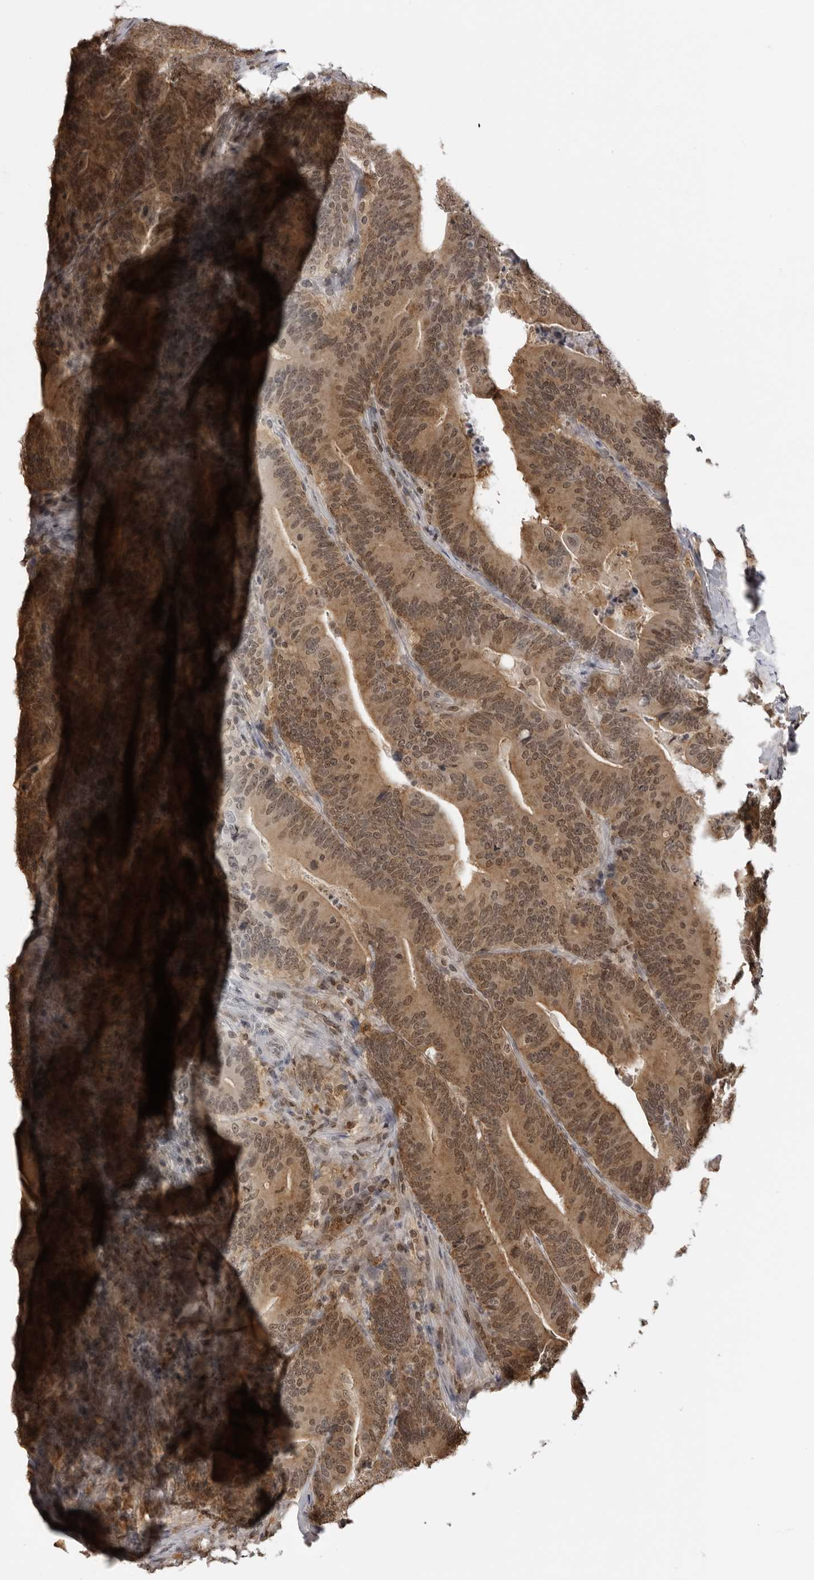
{"staining": {"intensity": "moderate", "quantity": ">75%", "location": "cytoplasmic/membranous,nuclear"}, "tissue": "colorectal cancer", "cell_type": "Tumor cells", "image_type": "cancer", "snomed": [{"axis": "morphology", "description": "Adenocarcinoma, NOS"}, {"axis": "topography", "description": "Colon"}], "caption": "This histopathology image exhibits immunohistochemistry staining of colorectal cancer (adenocarcinoma), with medium moderate cytoplasmic/membranous and nuclear expression in approximately >75% of tumor cells.", "gene": "PDCL3", "patient": {"sex": "female", "age": 66}}